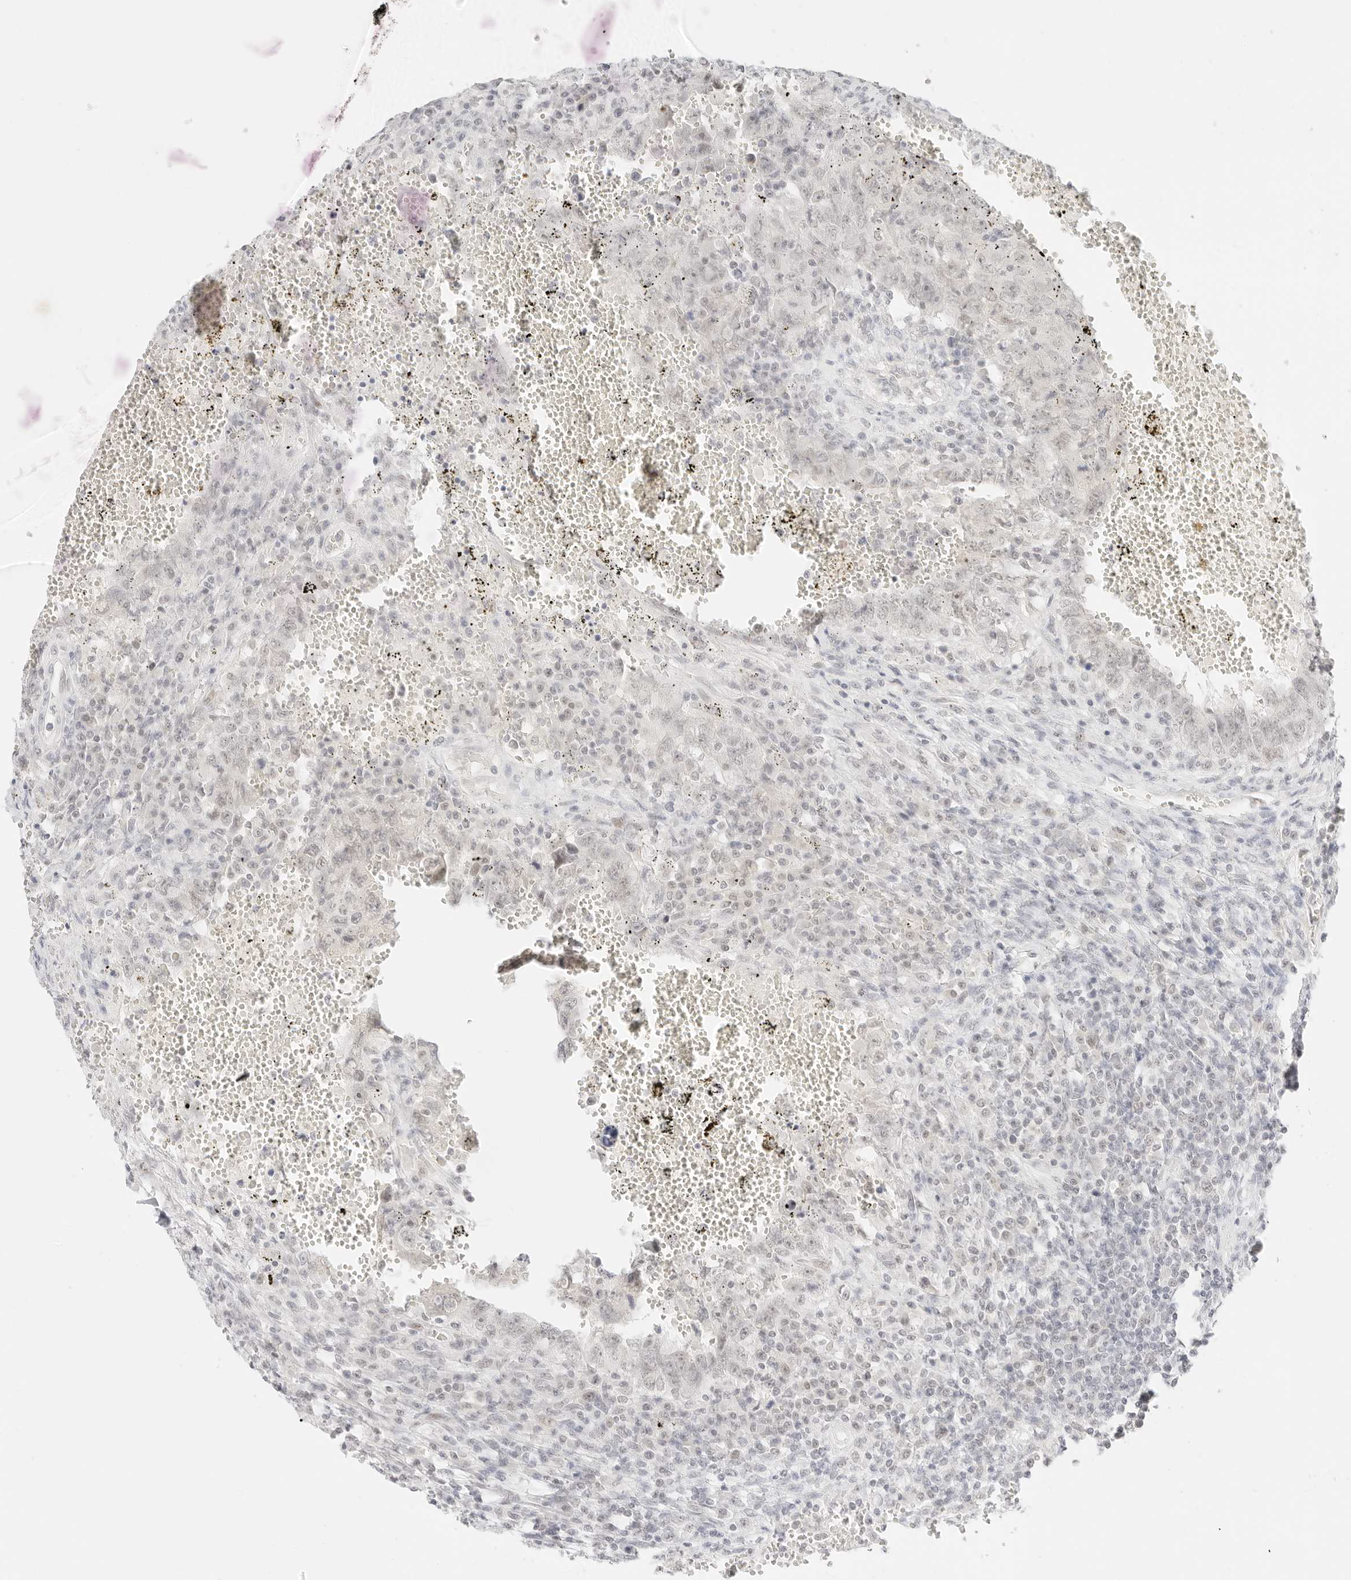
{"staining": {"intensity": "negative", "quantity": "none", "location": "none"}, "tissue": "testis cancer", "cell_type": "Tumor cells", "image_type": "cancer", "snomed": [{"axis": "morphology", "description": "Carcinoma, Embryonal, NOS"}, {"axis": "topography", "description": "Testis"}], "caption": "Tumor cells are negative for protein expression in human testis cancer. (IHC, brightfield microscopy, high magnification).", "gene": "ITGA6", "patient": {"sex": "male", "age": 26}}